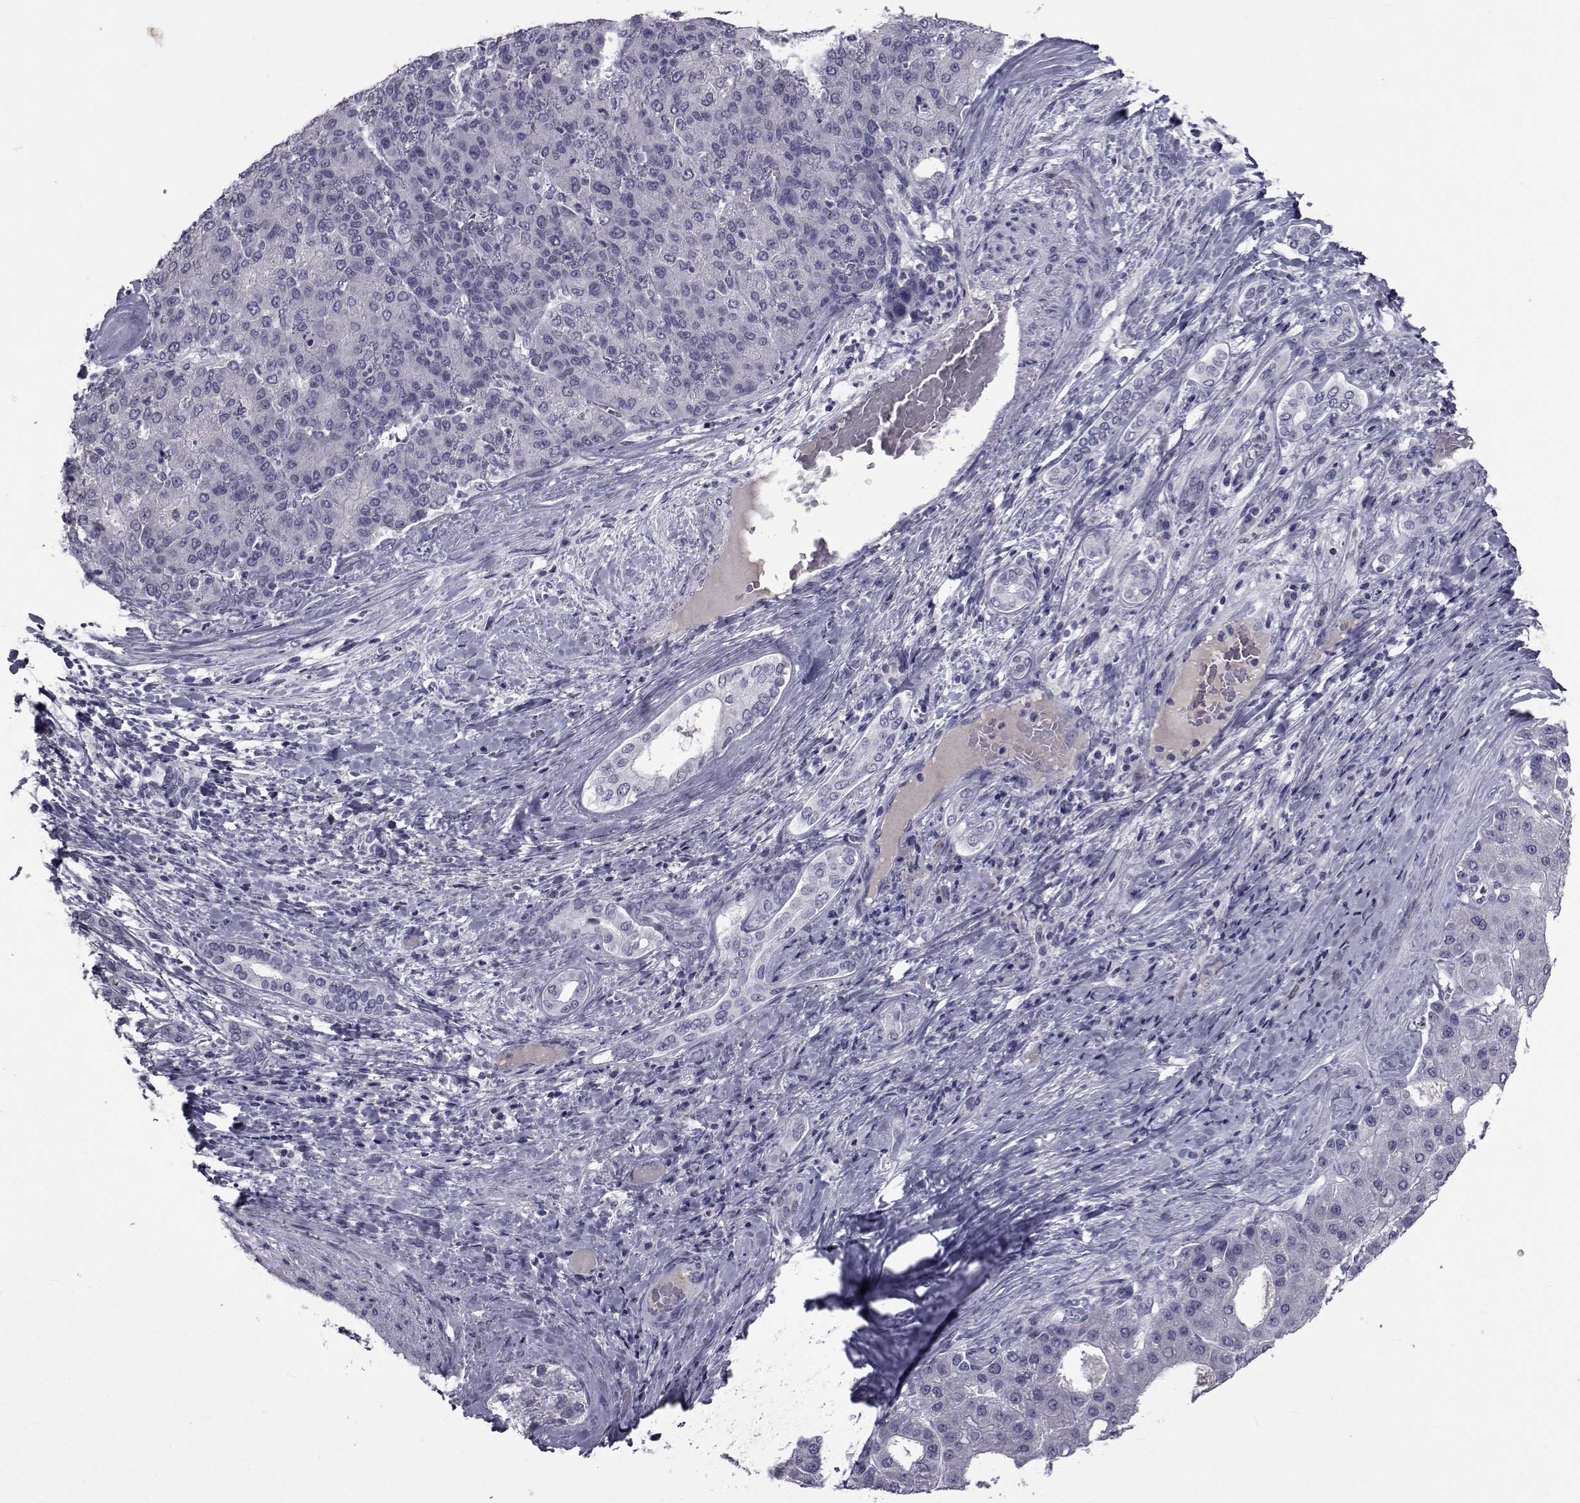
{"staining": {"intensity": "negative", "quantity": "none", "location": "none"}, "tissue": "liver cancer", "cell_type": "Tumor cells", "image_type": "cancer", "snomed": [{"axis": "morphology", "description": "Carcinoma, Hepatocellular, NOS"}, {"axis": "topography", "description": "Liver"}], "caption": "Immunohistochemical staining of human hepatocellular carcinoma (liver) exhibits no significant positivity in tumor cells.", "gene": "PAX2", "patient": {"sex": "male", "age": 65}}